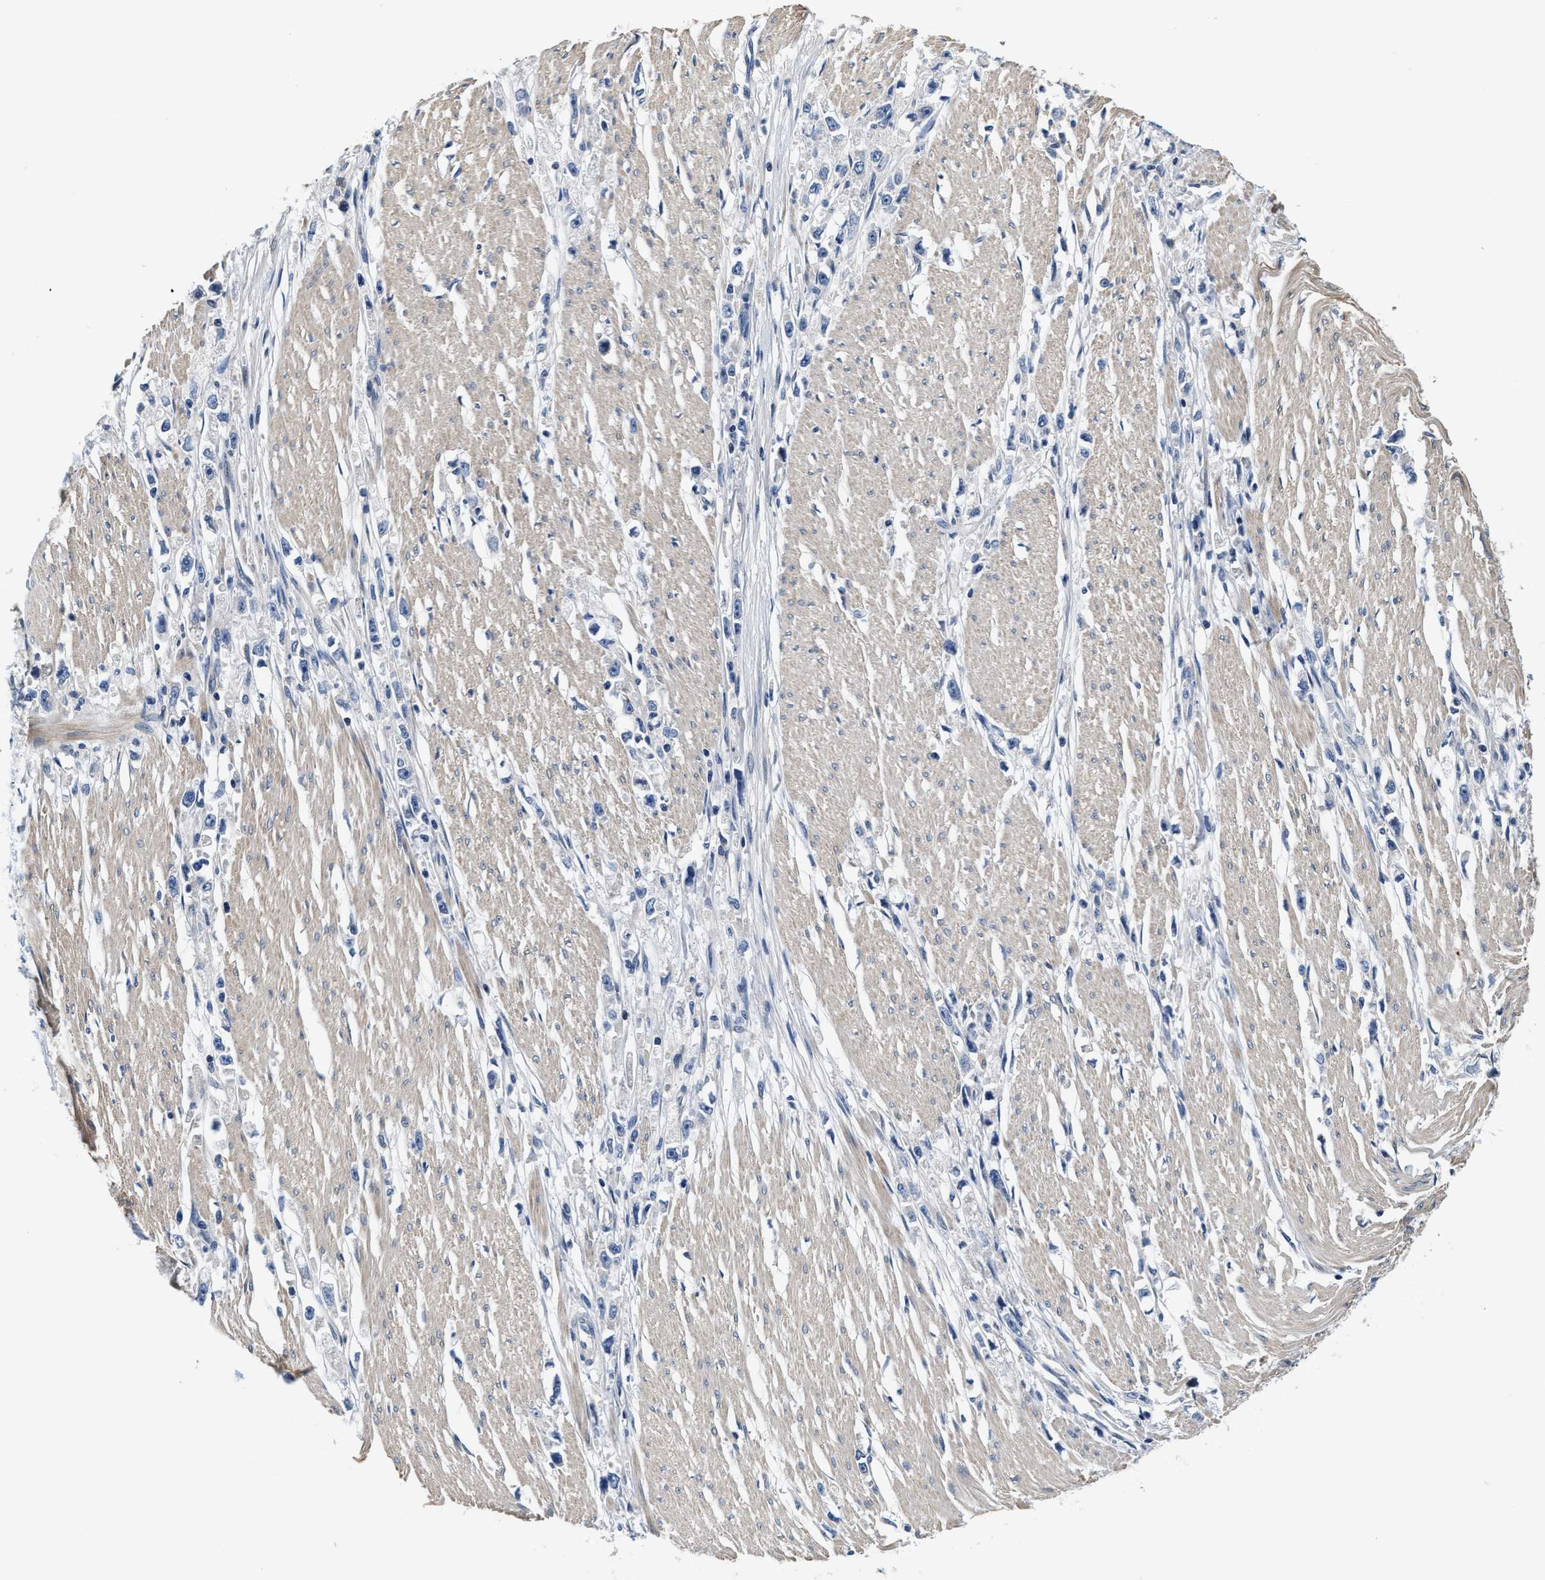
{"staining": {"intensity": "negative", "quantity": "none", "location": "none"}, "tissue": "stomach cancer", "cell_type": "Tumor cells", "image_type": "cancer", "snomed": [{"axis": "morphology", "description": "Adenocarcinoma, NOS"}, {"axis": "topography", "description": "Stomach"}], "caption": "Immunohistochemistry (IHC) histopathology image of neoplastic tissue: human stomach cancer stained with DAB displays no significant protein staining in tumor cells.", "gene": "ANKIB1", "patient": {"sex": "female", "age": 59}}